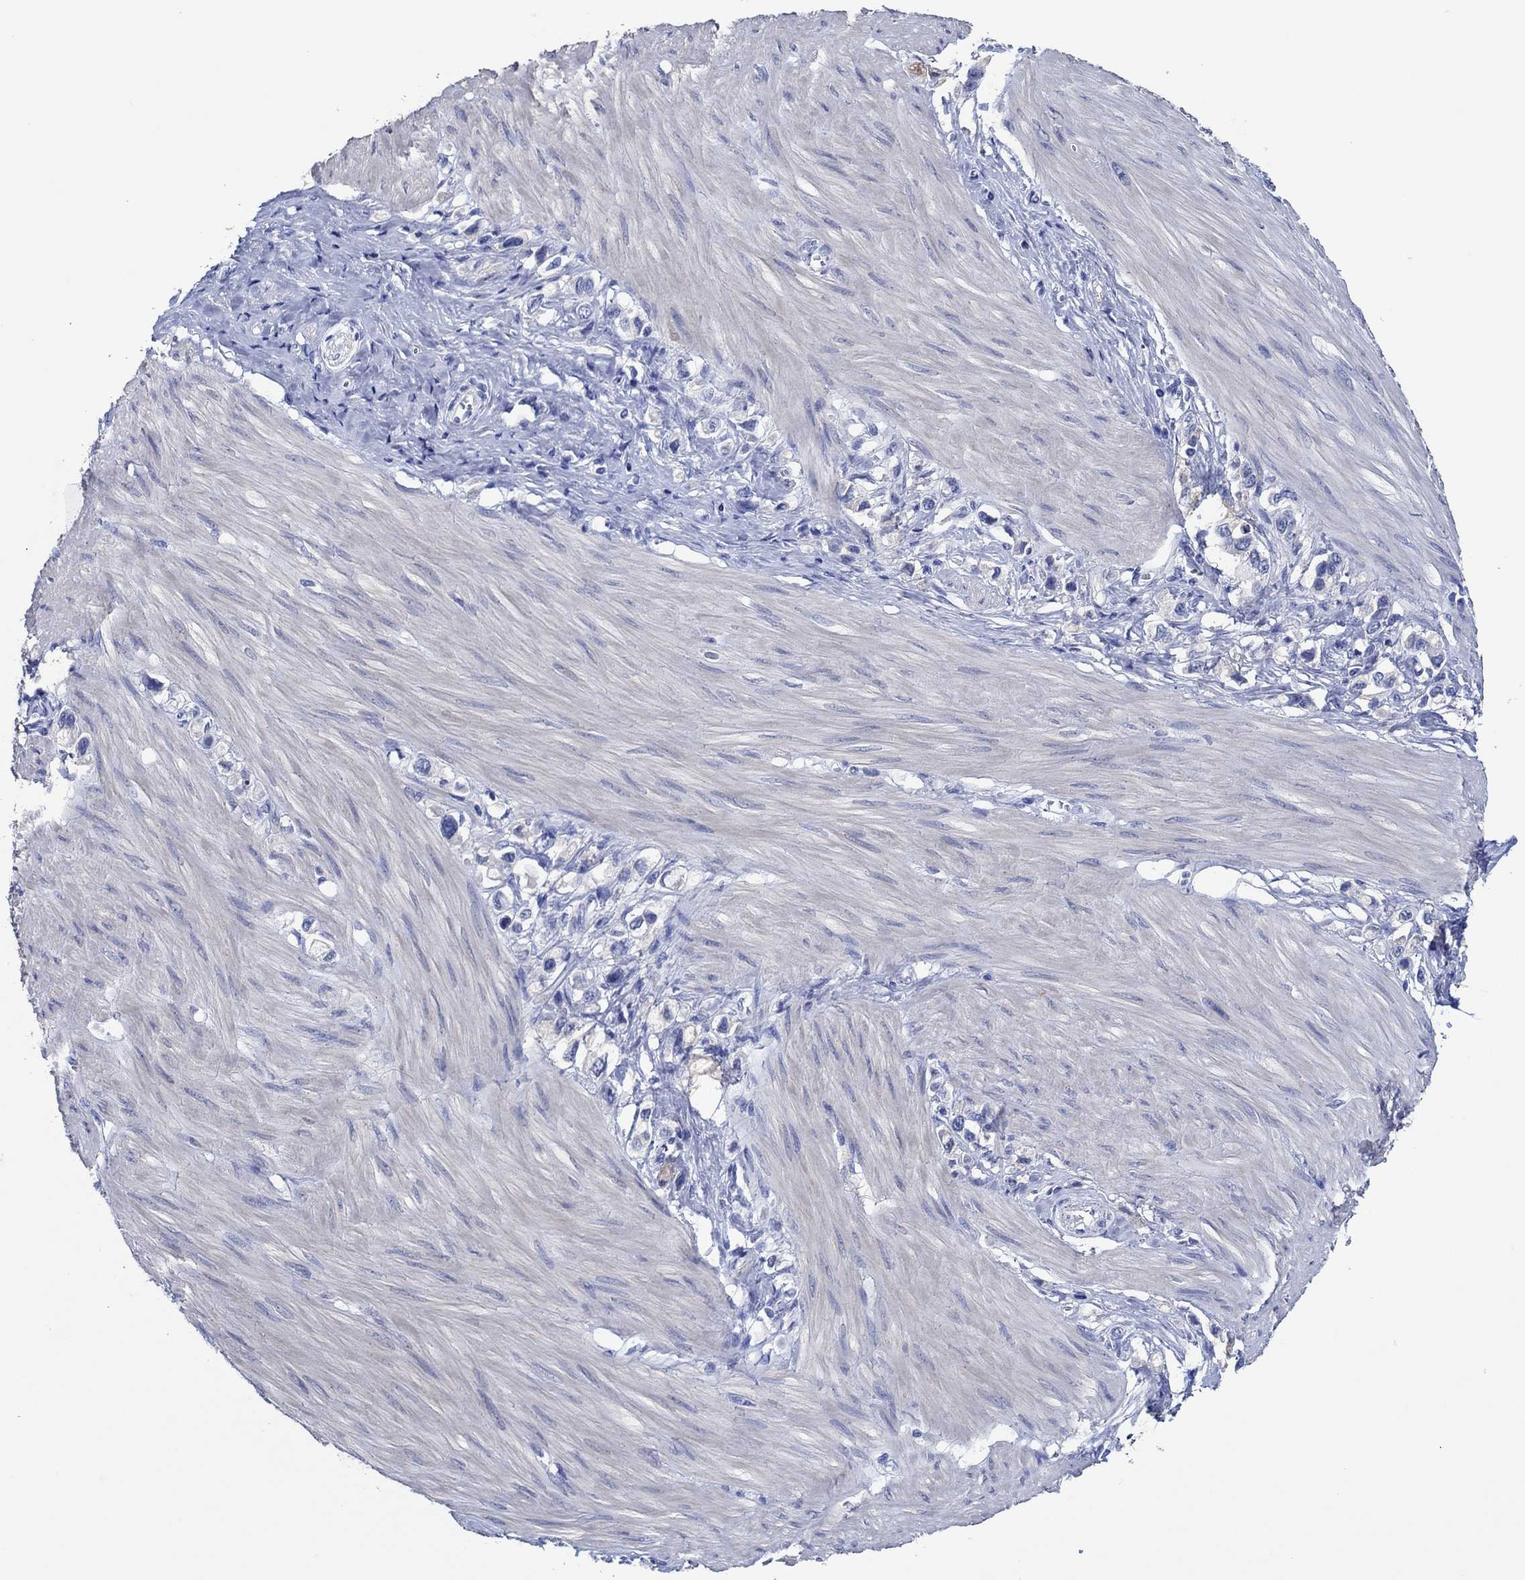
{"staining": {"intensity": "negative", "quantity": "none", "location": "none"}, "tissue": "stomach cancer", "cell_type": "Tumor cells", "image_type": "cancer", "snomed": [{"axis": "morphology", "description": "Normal tissue, NOS"}, {"axis": "morphology", "description": "Adenocarcinoma, NOS"}, {"axis": "morphology", "description": "Adenocarcinoma, High grade"}, {"axis": "topography", "description": "Stomach, upper"}, {"axis": "topography", "description": "Stomach"}], "caption": "This is a histopathology image of immunohistochemistry (IHC) staining of high-grade adenocarcinoma (stomach), which shows no expression in tumor cells. (DAB immunohistochemistry, high magnification).", "gene": "CPNE6", "patient": {"sex": "female", "age": 65}}